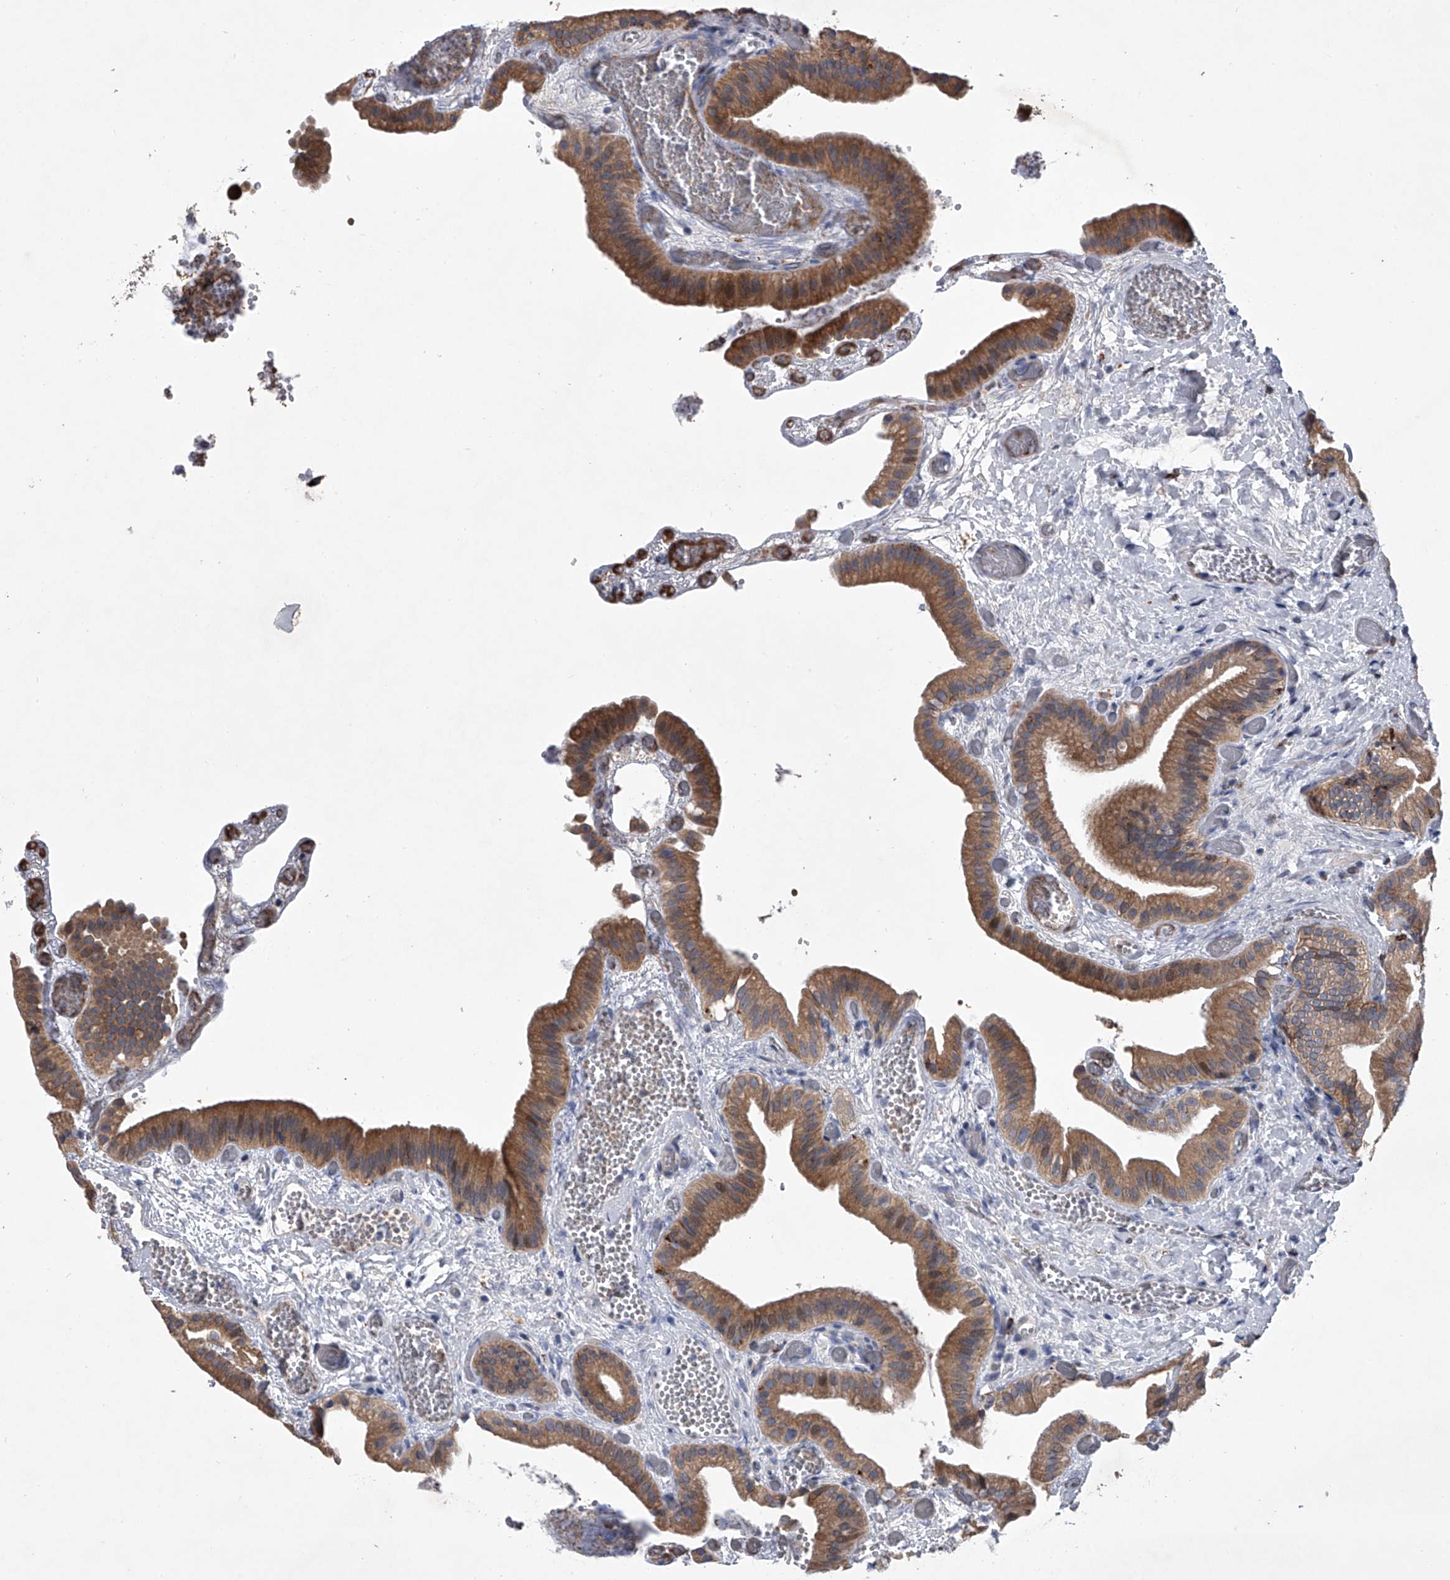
{"staining": {"intensity": "strong", "quantity": "25%-75%", "location": "cytoplasmic/membranous"}, "tissue": "gallbladder", "cell_type": "Glandular cells", "image_type": "normal", "snomed": [{"axis": "morphology", "description": "Normal tissue, NOS"}, {"axis": "topography", "description": "Gallbladder"}], "caption": "Human gallbladder stained with a protein marker shows strong staining in glandular cells.", "gene": "TRIM8", "patient": {"sex": "female", "age": 64}}